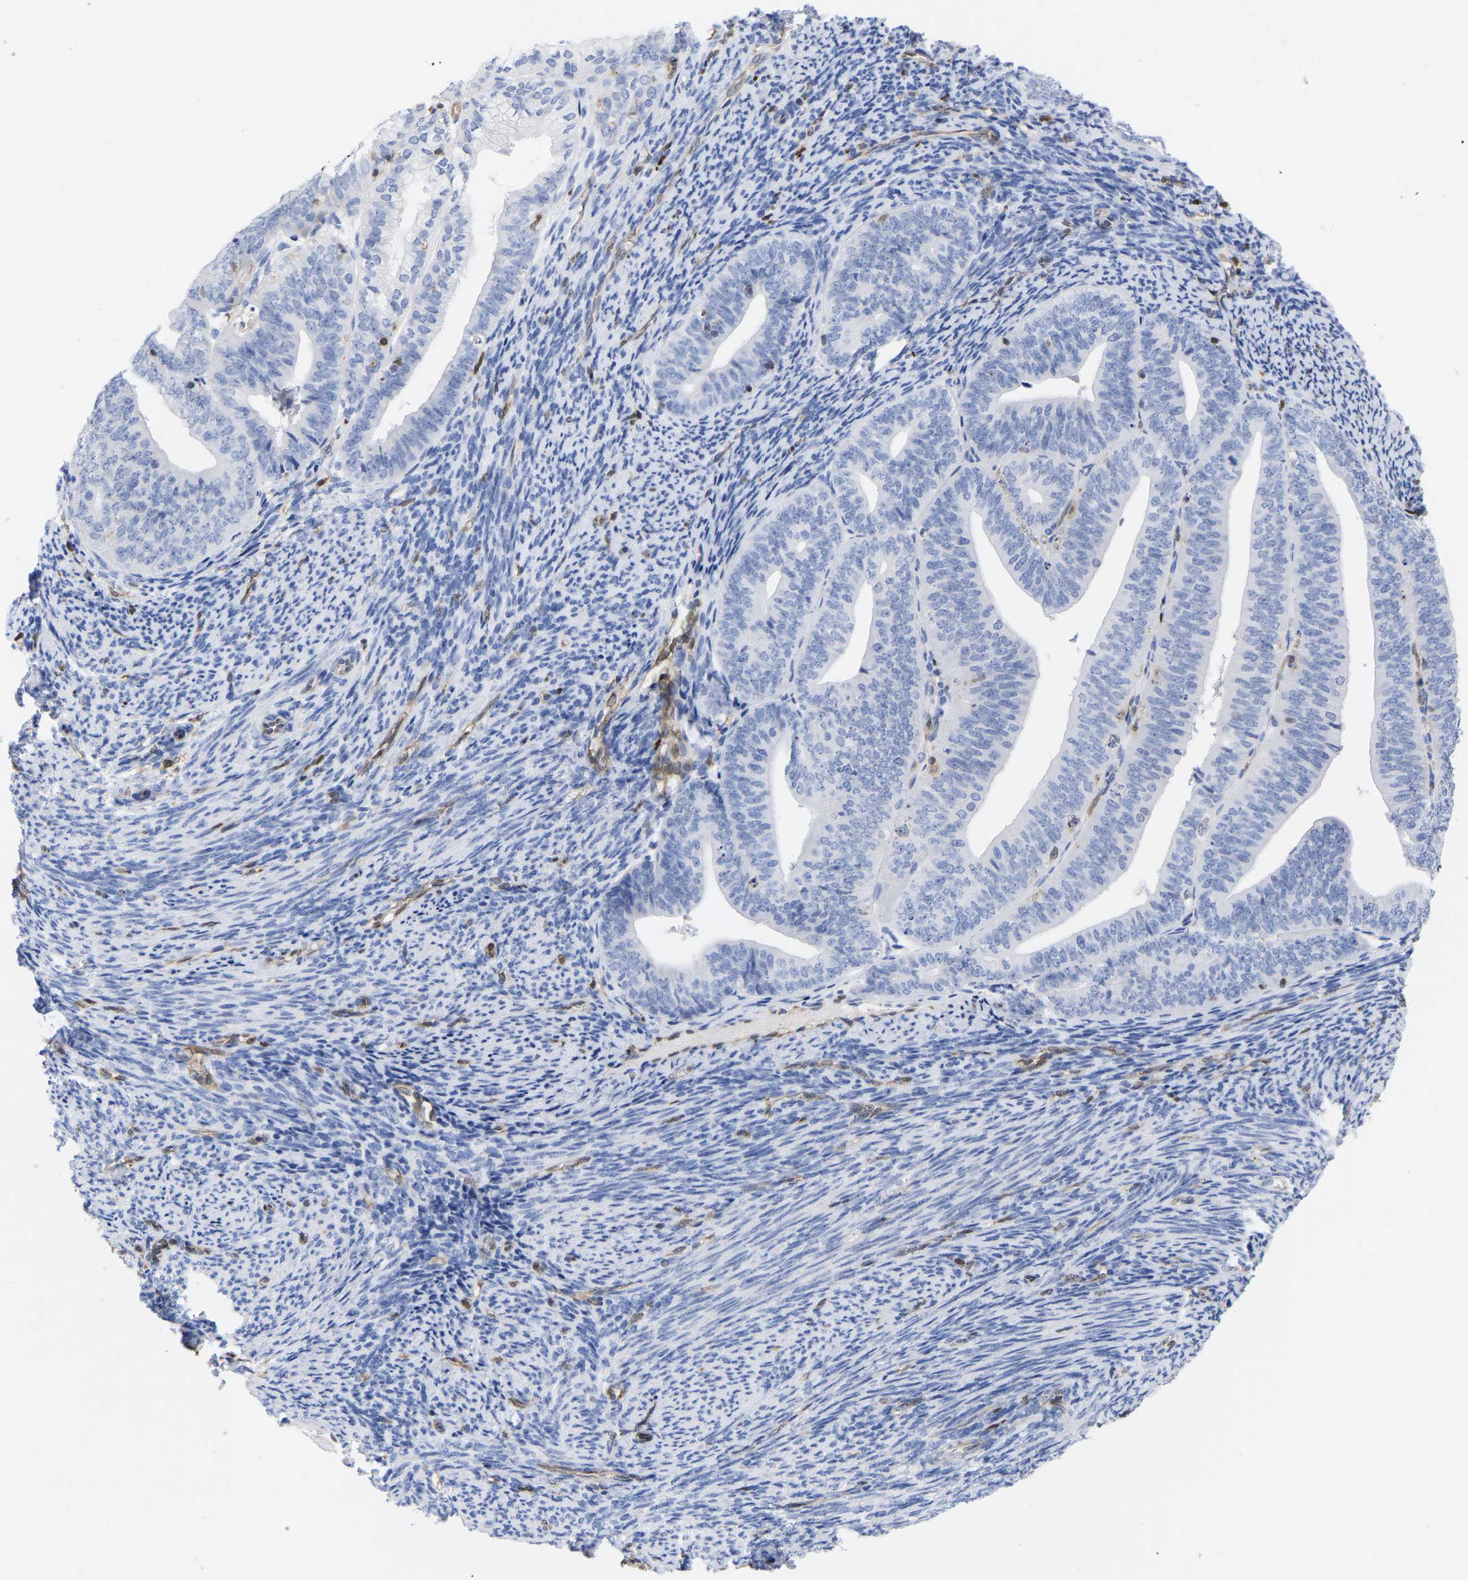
{"staining": {"intensity": "negative", "quantity": "none", "location": "none"}, "tissue": "endometrial cancer", "cell_type": "Tumor cells", "image_type": "cancer", "snomed": [{"axis": "morphology", "description": "Adenocarcinoma, NOS"}, {"axis": "topography", "description": "Endometrium"}], "caption": "There is no significant positivity in tumor cells of endometrial adenocarcinoma.", "gene": "GIMAP4", "patient": {"sex": "female", "age": 63}}